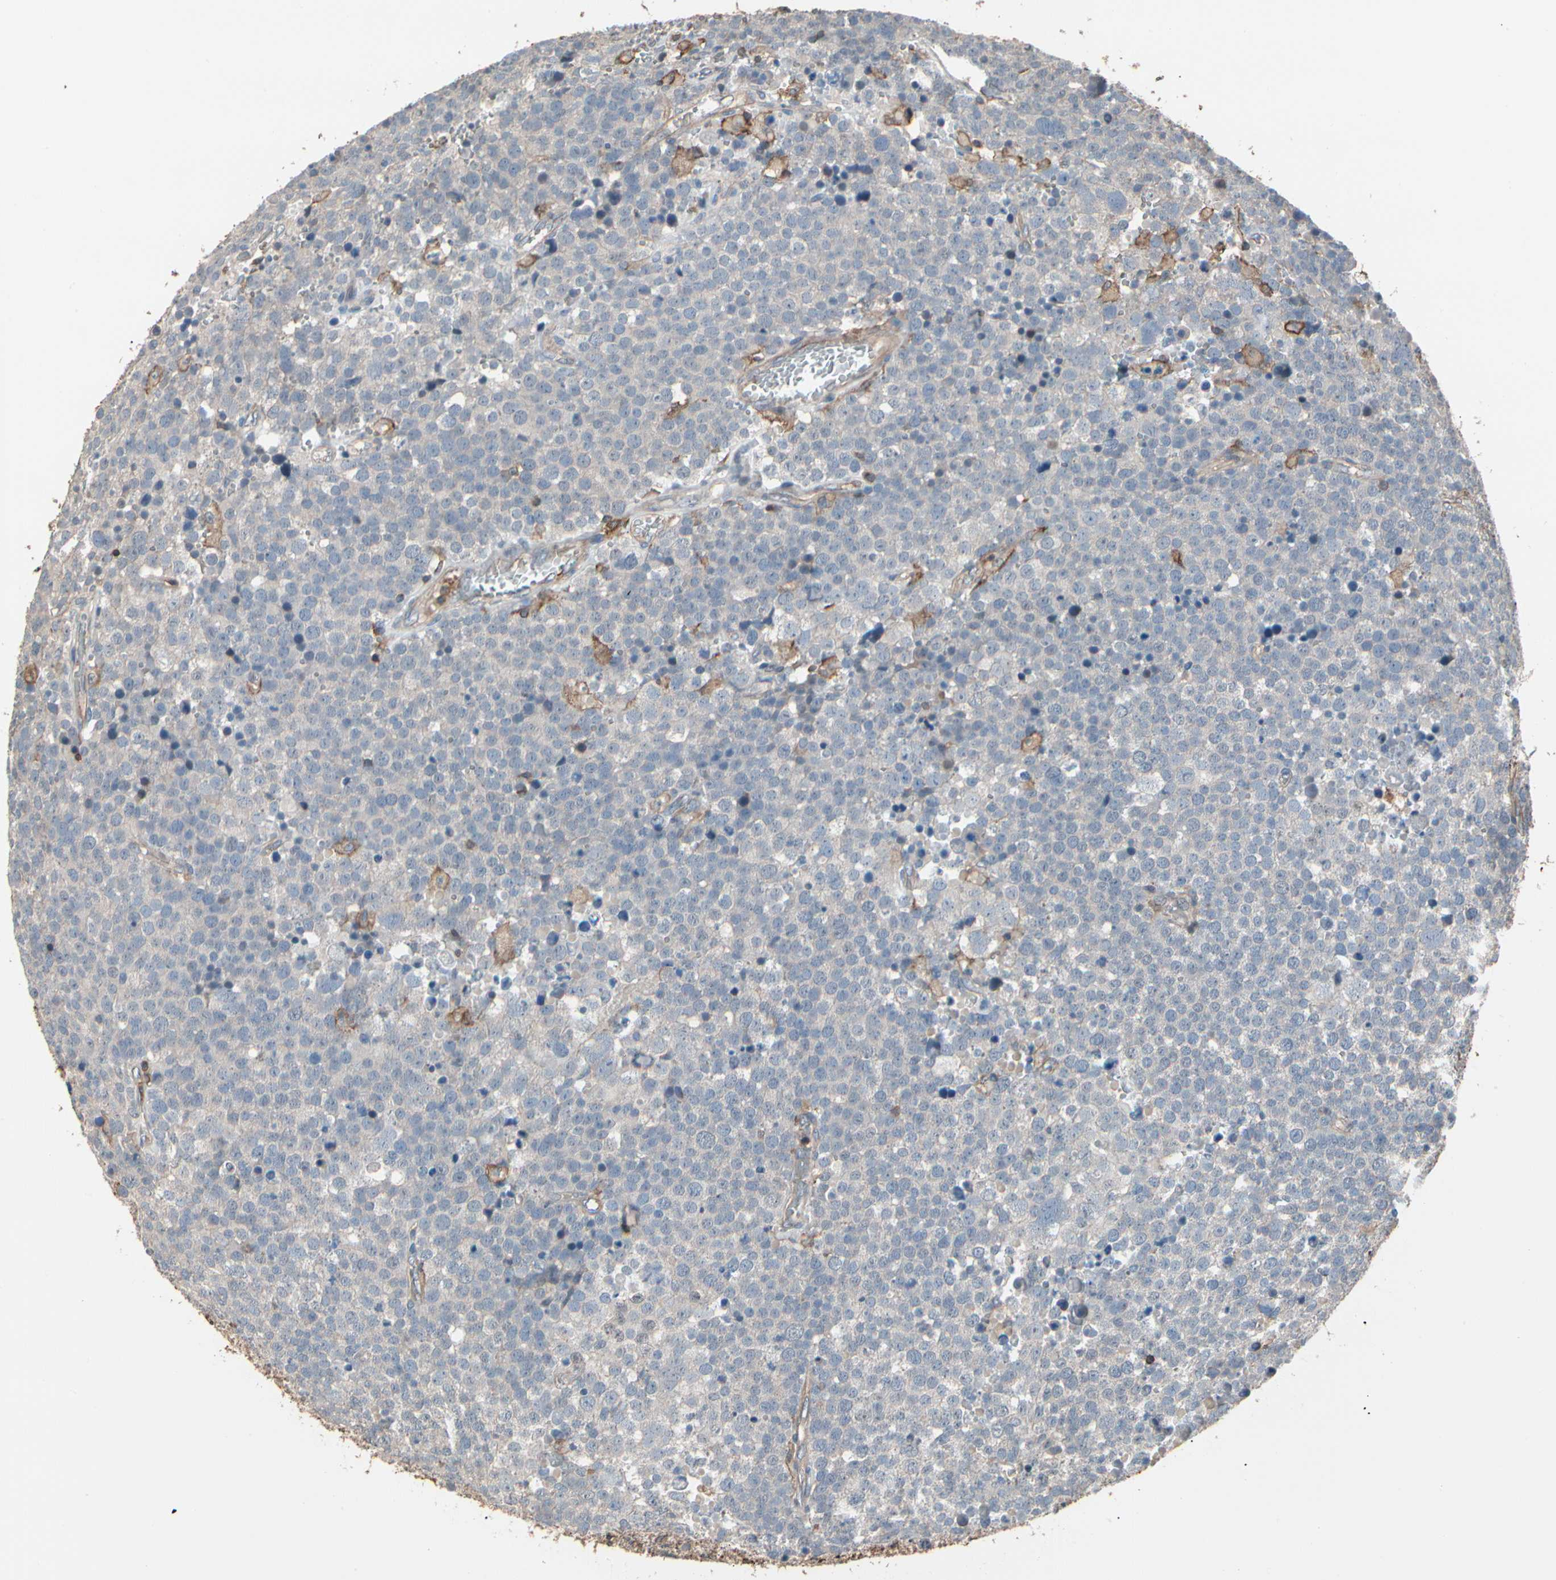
{"staining": {"intensity": "weak", "quantity": "<25%", "location": "cytoplasmic/membranous"}, "tissue": "testis cancer", "cell_type": "Tumor cells", "image_type": "cancer", "snomed": [{"axis": "morphology", "description": "Seminoma, NOS"}, {"axis": "topography", "description": "Testis"}], "caption": "The immunohistochemistry (IHC) histopathology image has no significant expression in tumor cells of testis seminoma tissue.", "gene": "MAPK13", "patient": {"sex": "male", "age": 71}}